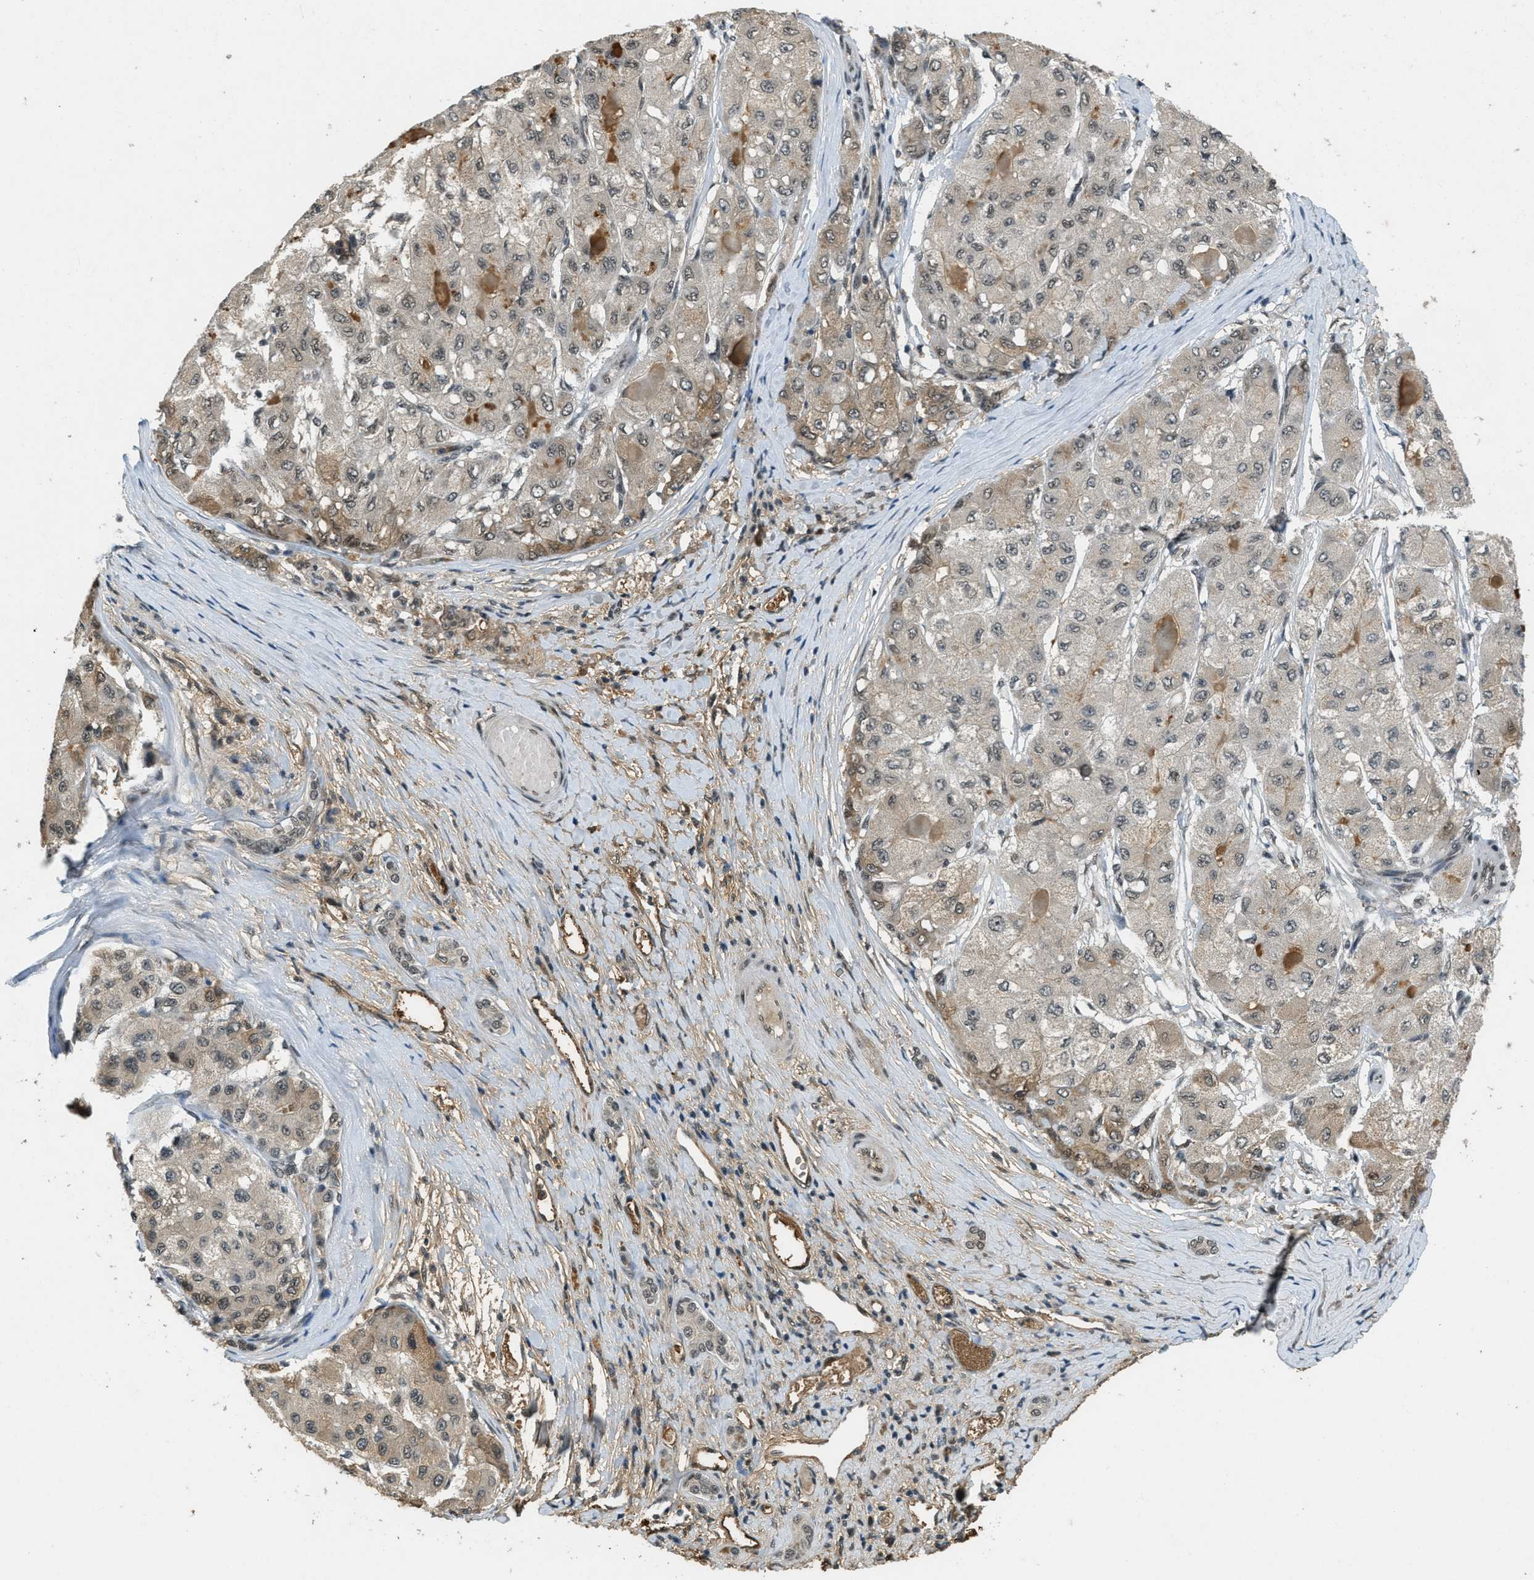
{"staining": {"intensity": "moderate", "quantity": "25%-75%", "location": "cytoplasmic/membranous,nuclear"}, "tissue": "liver cancer", "cell_type": "Tumor cells", "image_type": "cancer", "snomed": [{"axis": "morphology", "description": "Carcinoma, Hepatocellular, NOS"}, {"axis": "topography", "description": "Liver"}], "caption": "Immunohistochemistry photomicrograph of human liver hepatocellular carcinoma stained for a protein (brown), which reveals medium levels of moderate cytoplasmic/membranous and nuclear expression in about 25%-75% of tumor cells.", "gene": "ZNF148", "patient": {"sex": "male", "age": 80}}